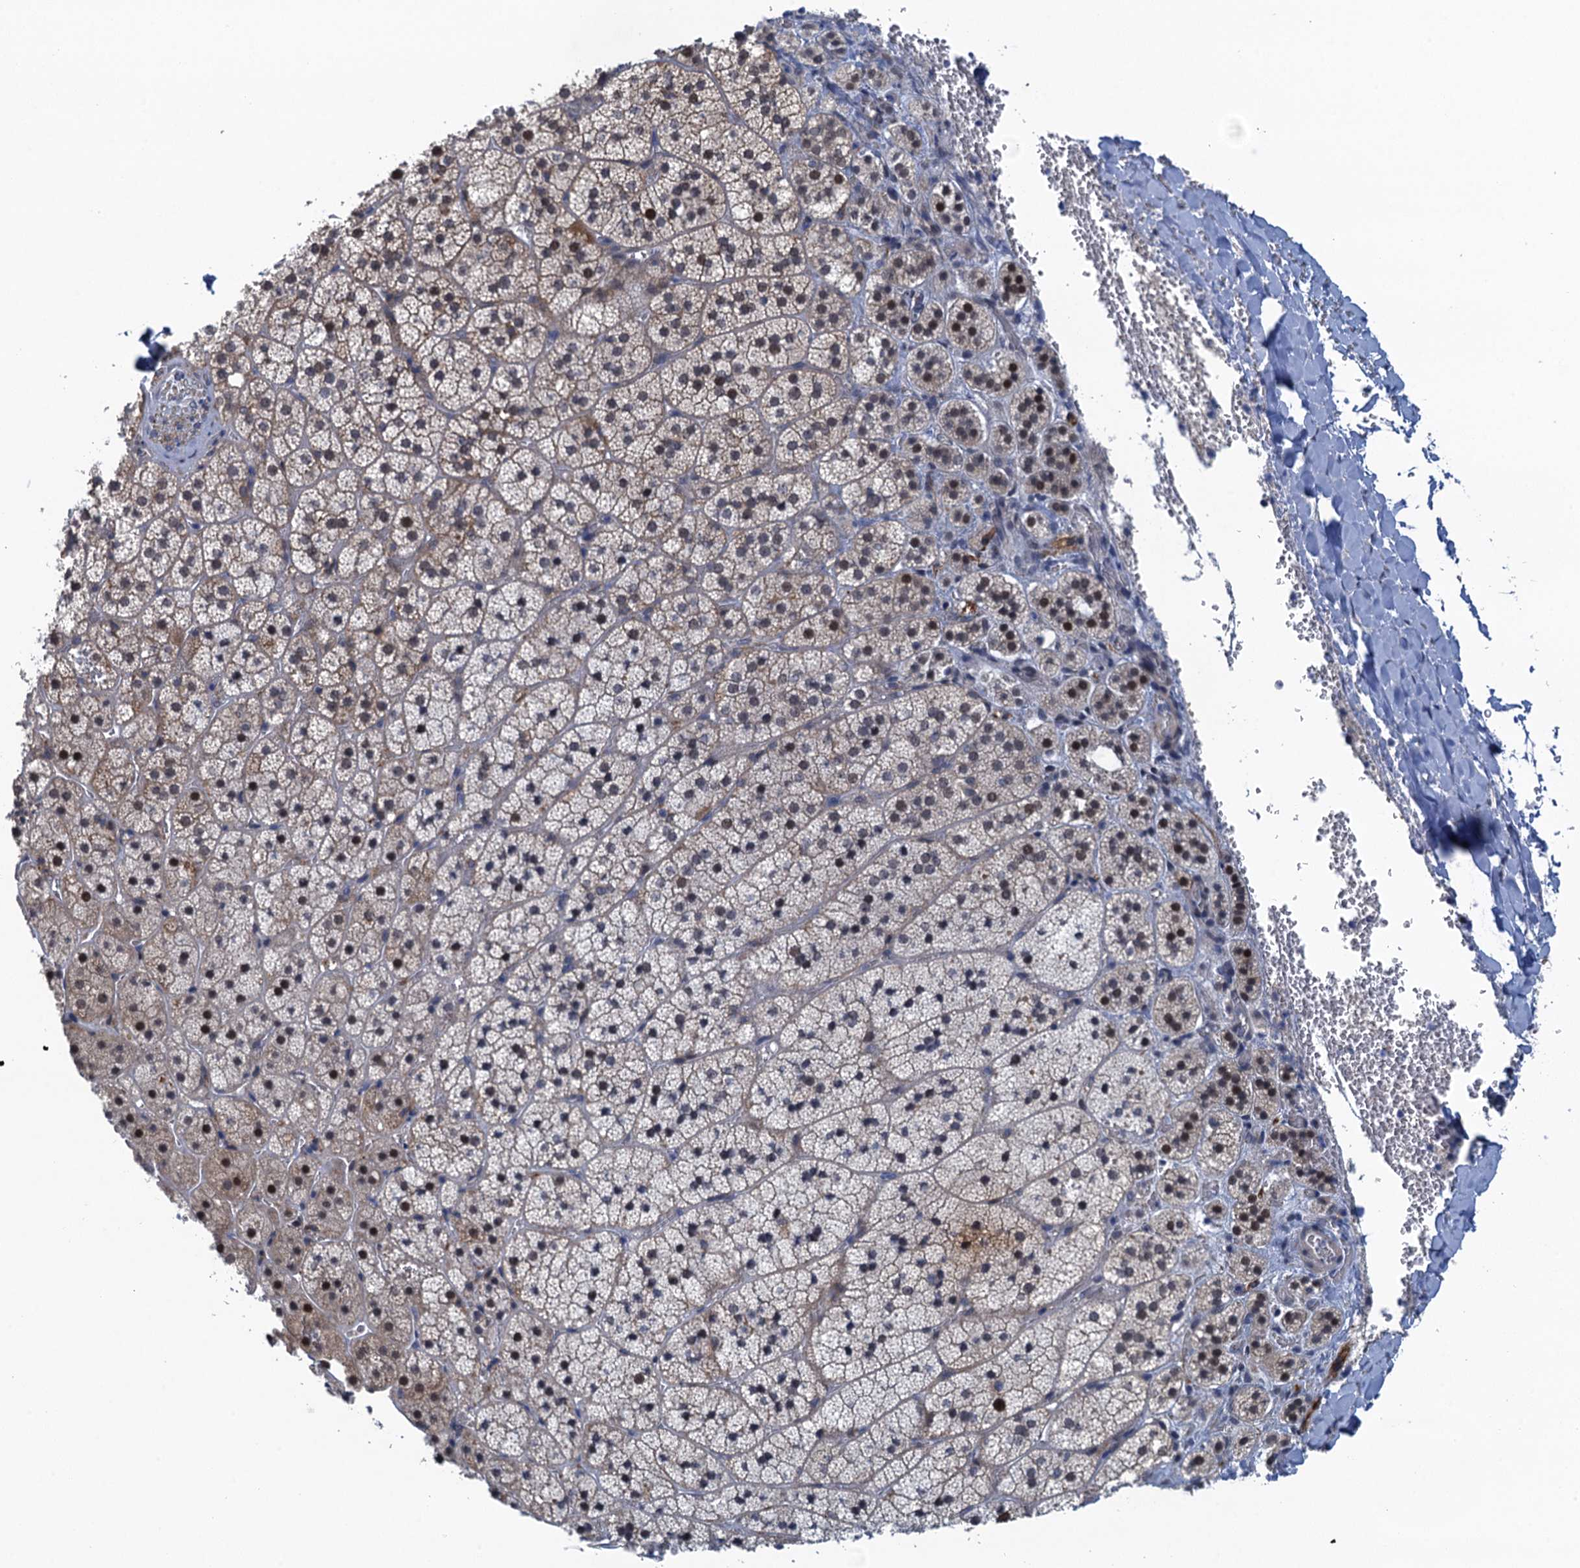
{"staining": {"intensity": "moderate", "quantity": "<25%", "location": "nuclear"}, "tissue": "adrenal gland", "cell_type": "Glandular cells", "image_type": "normal", "snomed": [{"axis": "morphology", "description": "Normal tissue, NOS"}, {"axis": "topography", "description": "Adrenal gland"}], "caption": "Brown immunohistochemical staining in unremarkable adrenal gland displays moderate nuclear staining in approximately <25% of glandular cells.", "gene": "MRFAP1", "patient": {"sex": "female", "age": 44}}